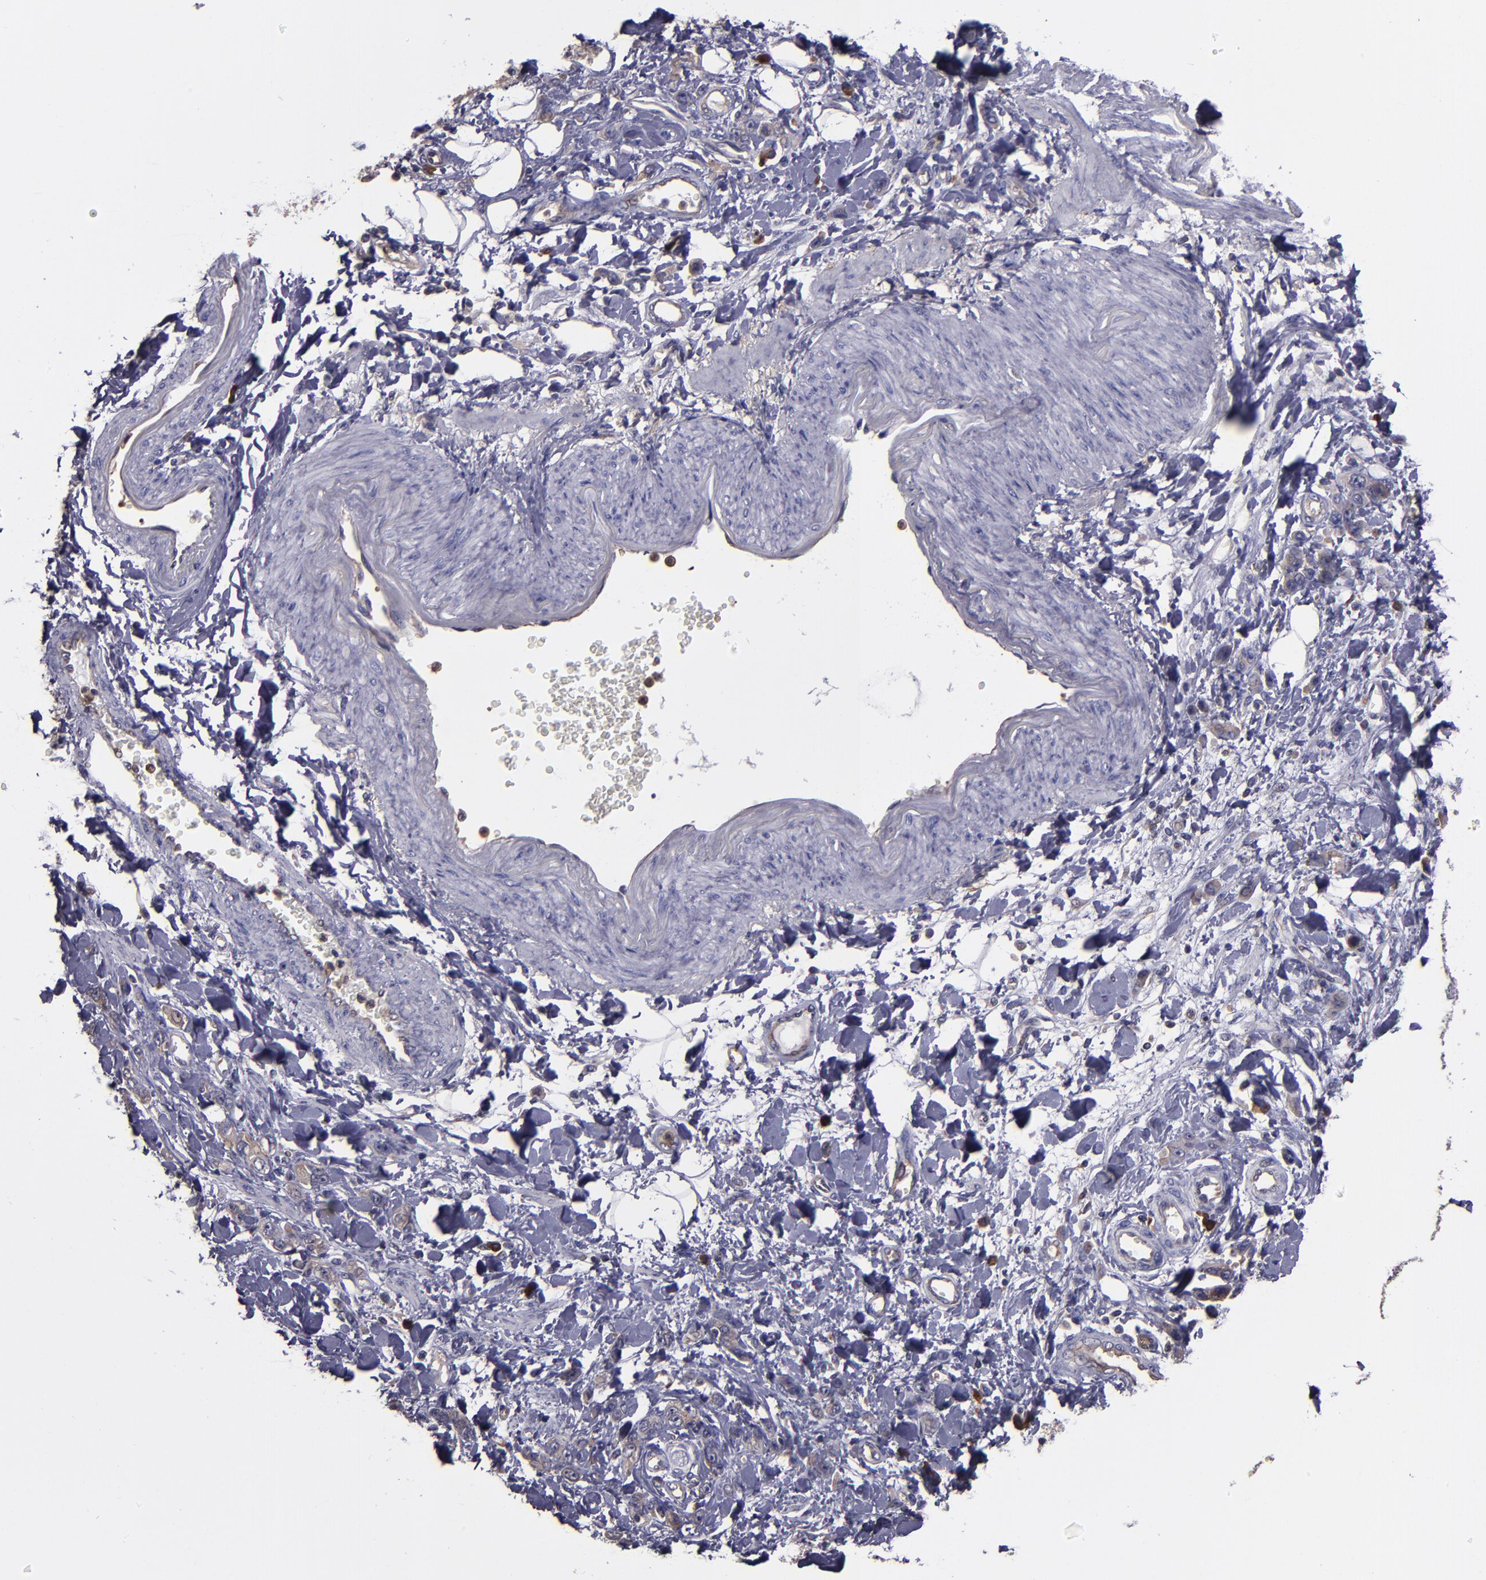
{"staining": {"intensity": "weak", "quantity": "25%-75%", "location": "cytoplasmic/membranous"}, "tissue": "stomach cancer", "cell_type": "Tumor cells", "image_type": "cancer", "snomed": [{"axis": "morphology", "description": "Normal tissue, NOS"}, {"axis": "morphology", "description": "Adenocarcinoma, NOS"}, {"axis": "topography", "description": "Stomach"}], "caption": "Immunohistochemical staining of stomach adenocarcinoma demonstrates weak cytoplasmic/membranous protein expression in approximately 25%-75% of tumor cells.", "gene": "CARS1", "patient": {"sex": "male", "age": 82}}